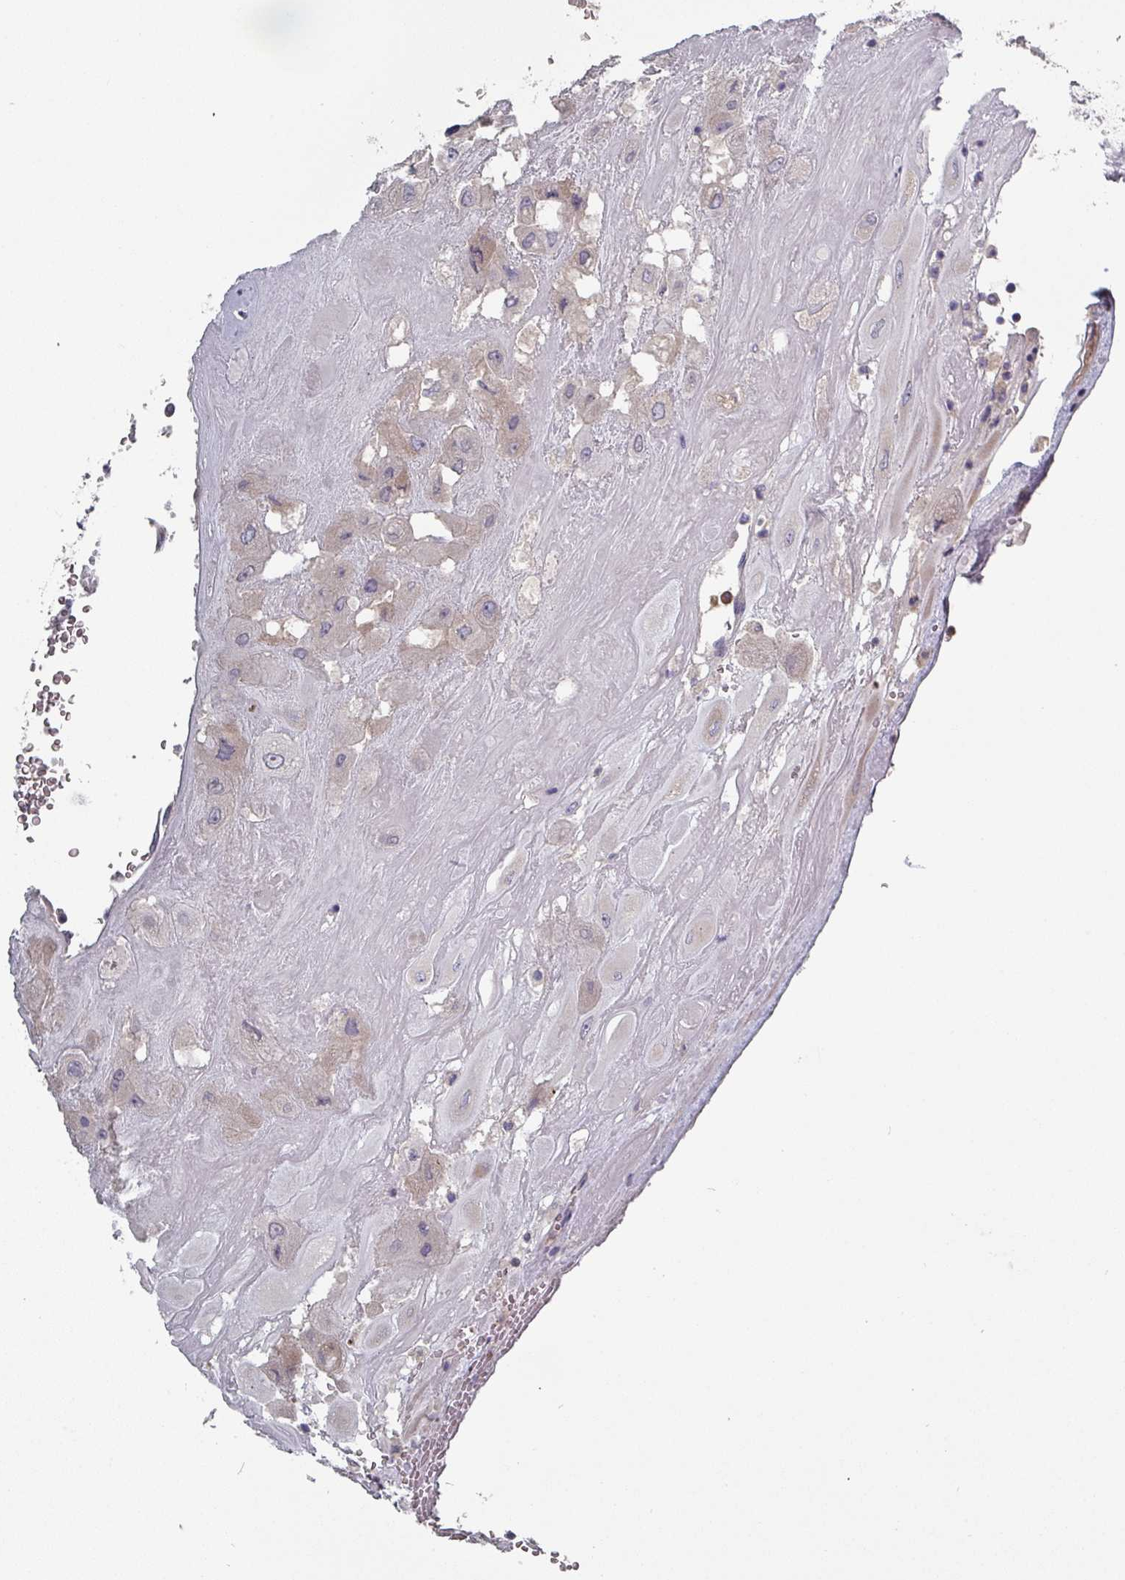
{"staining": {"intensity": "weak", "quantity": "<25%", "location": "cytoplasmic/membranous"}, "tissue": "placenta", "cell_type": "Decidual cells", "image_type": "normal", "snomed": [{"axis": "morphology", "description": "Normal tissue, NOS"}, {"axis": "topography", "description": "Placenta"}], "caption": "Immunohistochemistry photomicrograph of normal placenta: human placenta stained with DAB shows no significant protein staining in decidual cells.", "gene": "PRAMEF7", "patient": {"sex": "female", "age": 32}}